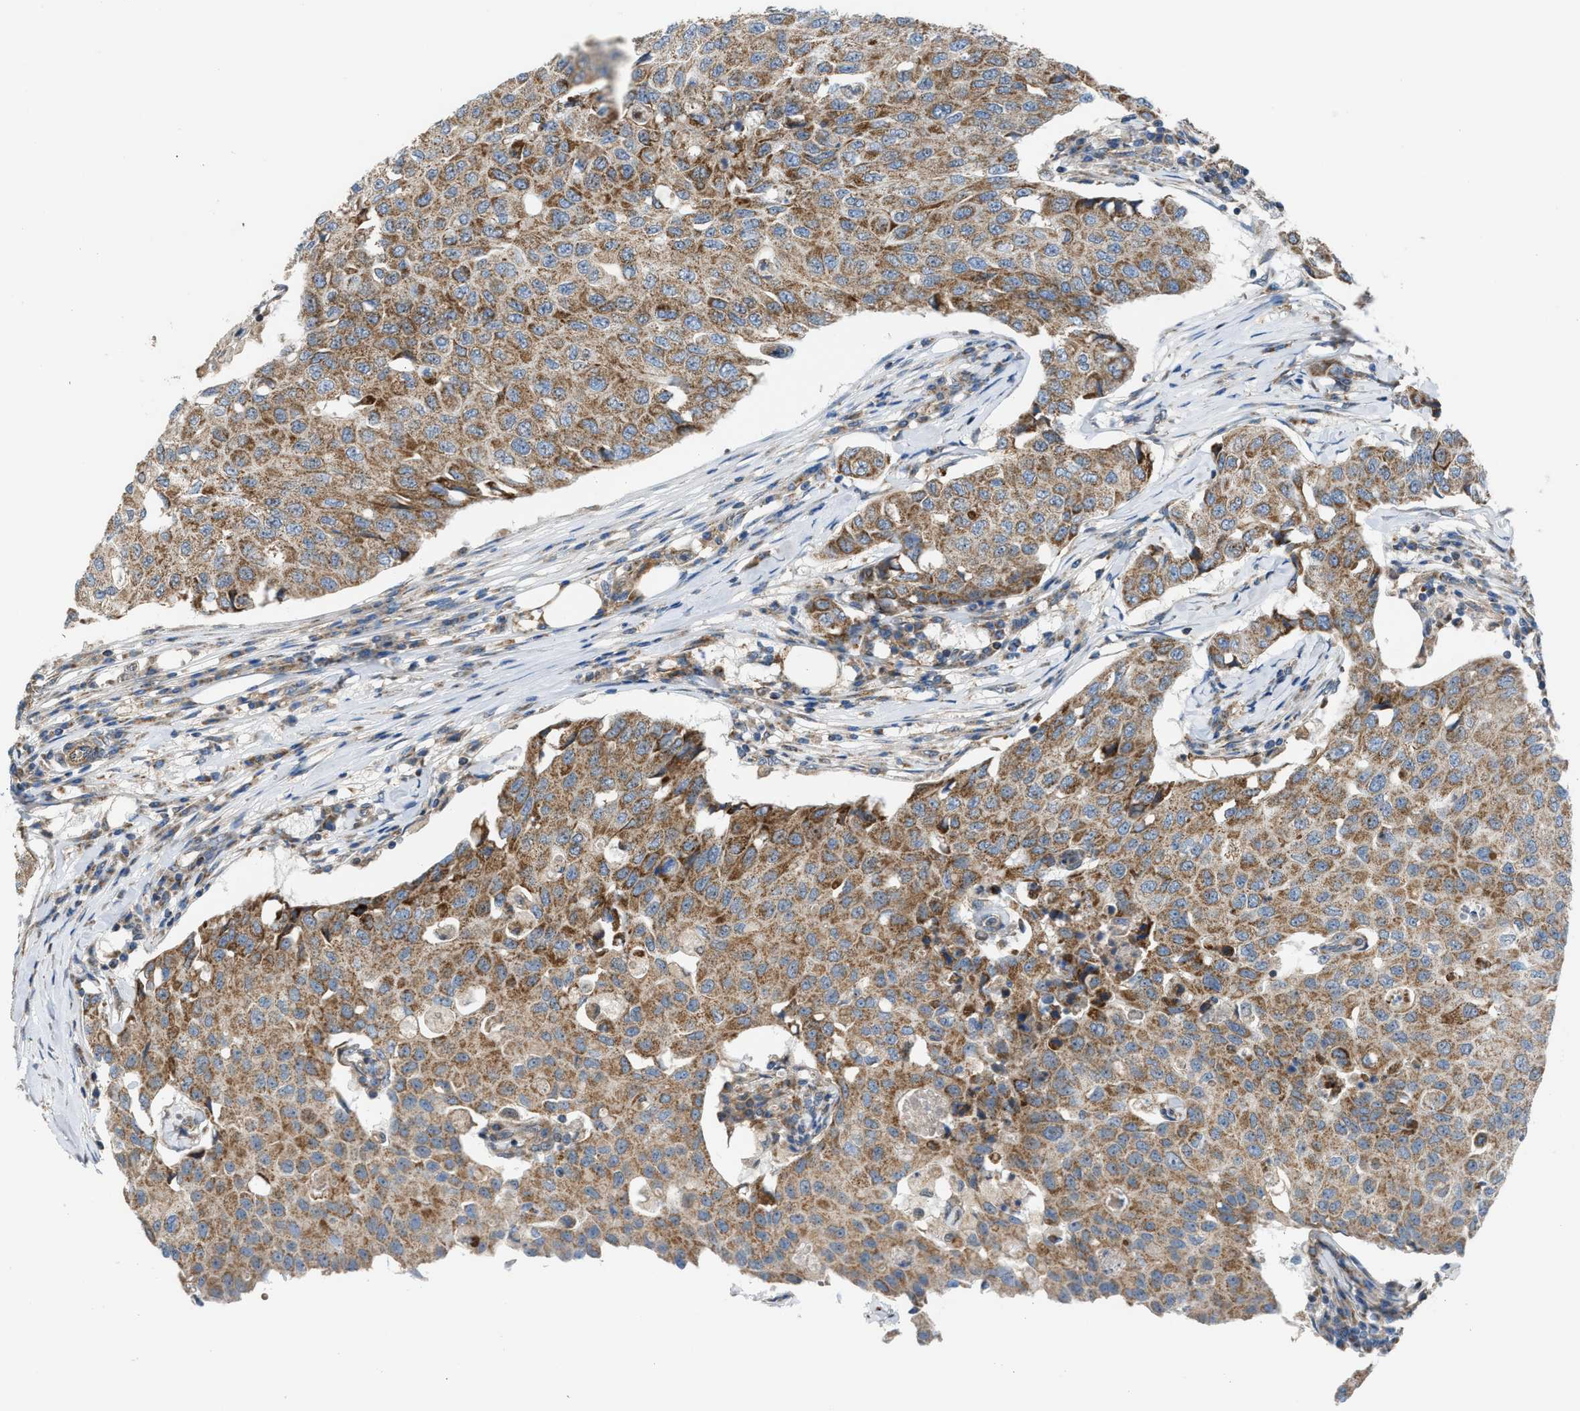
{"staining": {"intensity": "moderate", "quantity": ">75%", "location": "cytoplasmic/membranous"}, "tissue": "breast cancer", "cell_type": "Tumor cells", "image_type": "cancer", "snomed": [{"axis": "morphology", "description": "Duct carcinoma"}, {"axis": "topography", "description": "Breast"}], "caption": "Immunohistochemical staining of human breast cancer (intraductal carcinoma) reveals moderate cytoplasmic/membranous protein staining in about >75% of tumor cells. (Stains: DAB (3,3'-diaminobenzidine) in brown, nuclei in blue, Microscopy: brightfield microscopy at high magnification).", "gene": "SLC10A3", "patient": {"sex": "female", "age": 80}}